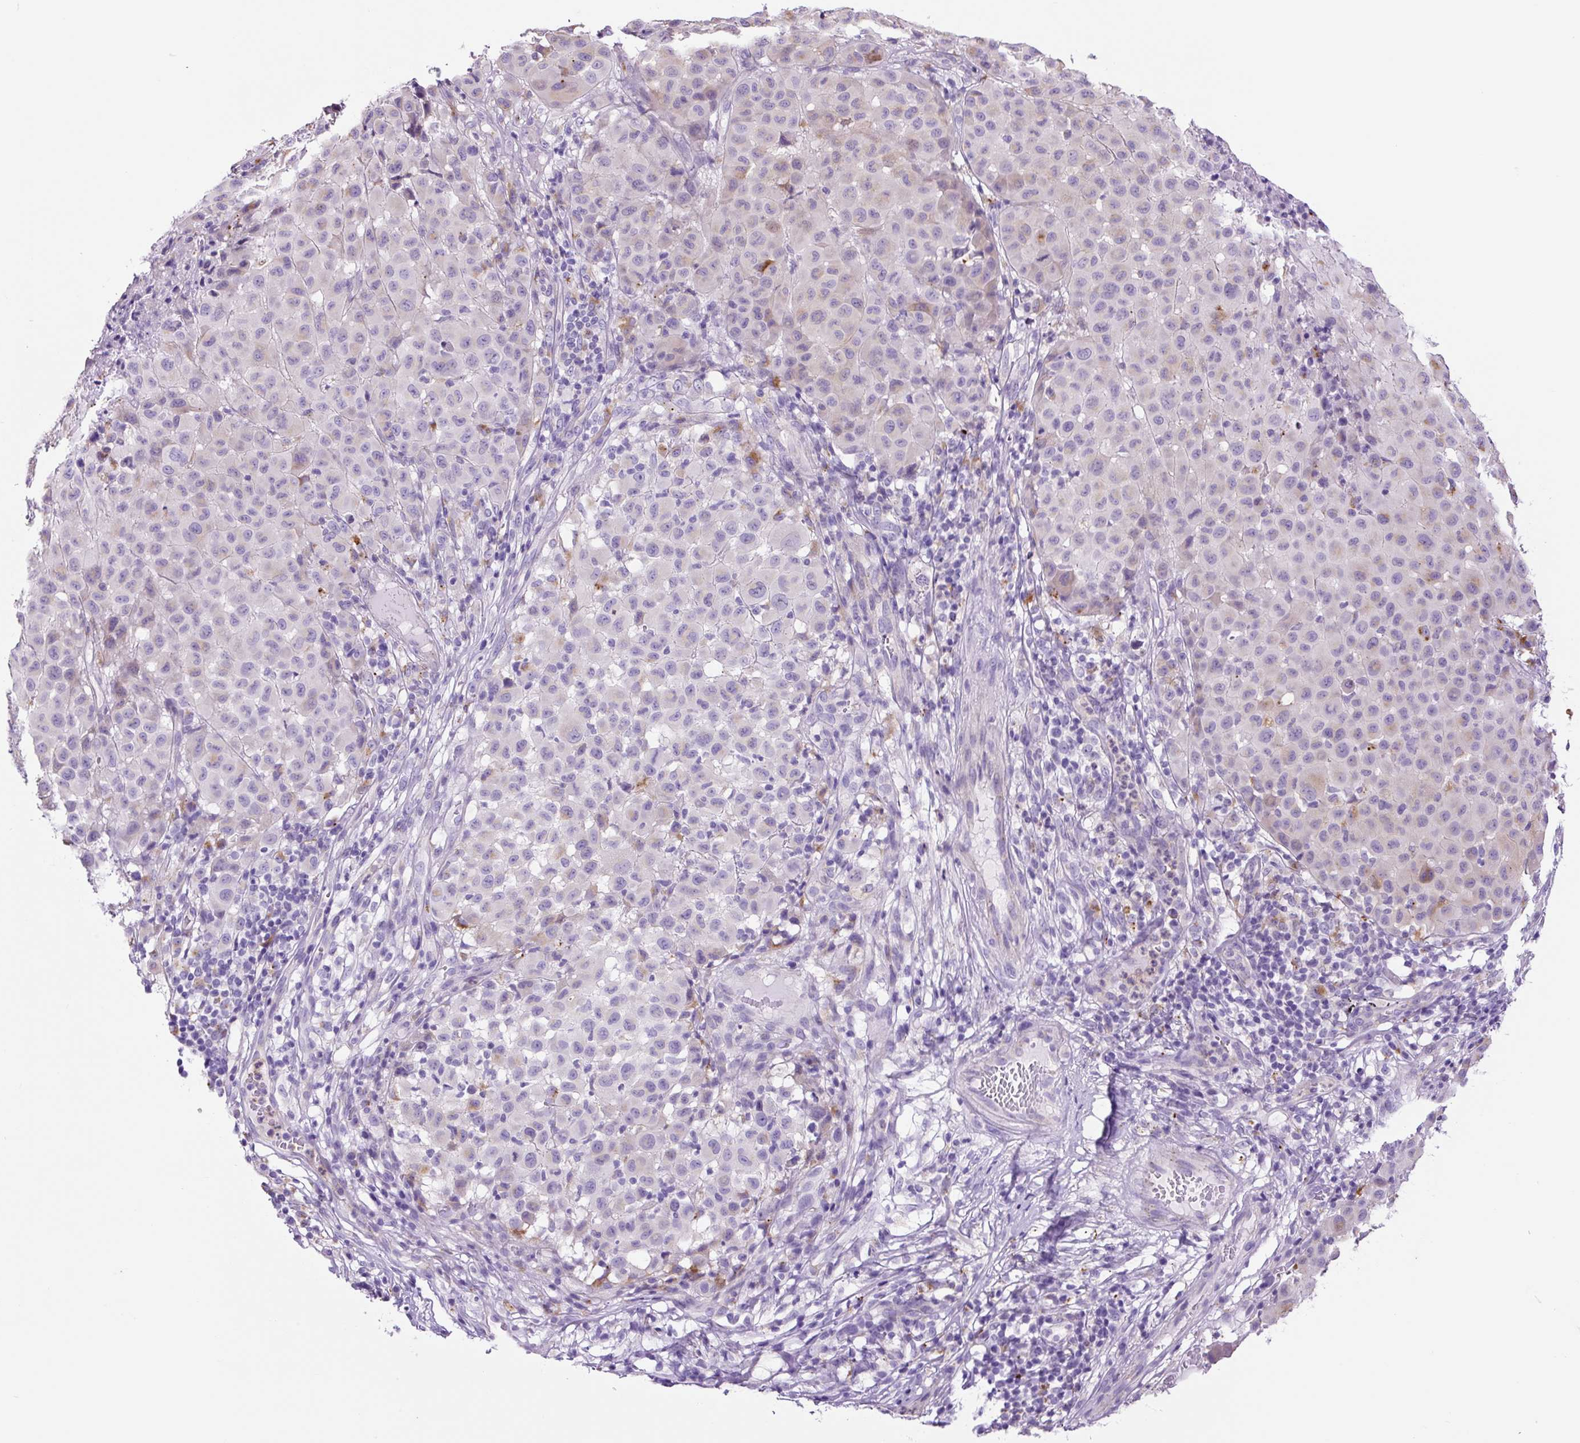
{"staining": {"intensity": "negative", "quantity": "none", "location": "none"}, "tissue": "melanoma", "cell_type": "Tumor cells", "image_type": "cancer", "snomed": [{"axis": "morphology", "description": "Malignant melanoma, NOS"}, {"axis": "topography", "description": "Skin"}], "caption": "Immunohistochemistry (IHC) histopathology image of melanoma stained for a protein (brown), which reveals no staining in tumor cells.", "gene": "LCN10", "patient": {"sex": "male", "age": 73}}